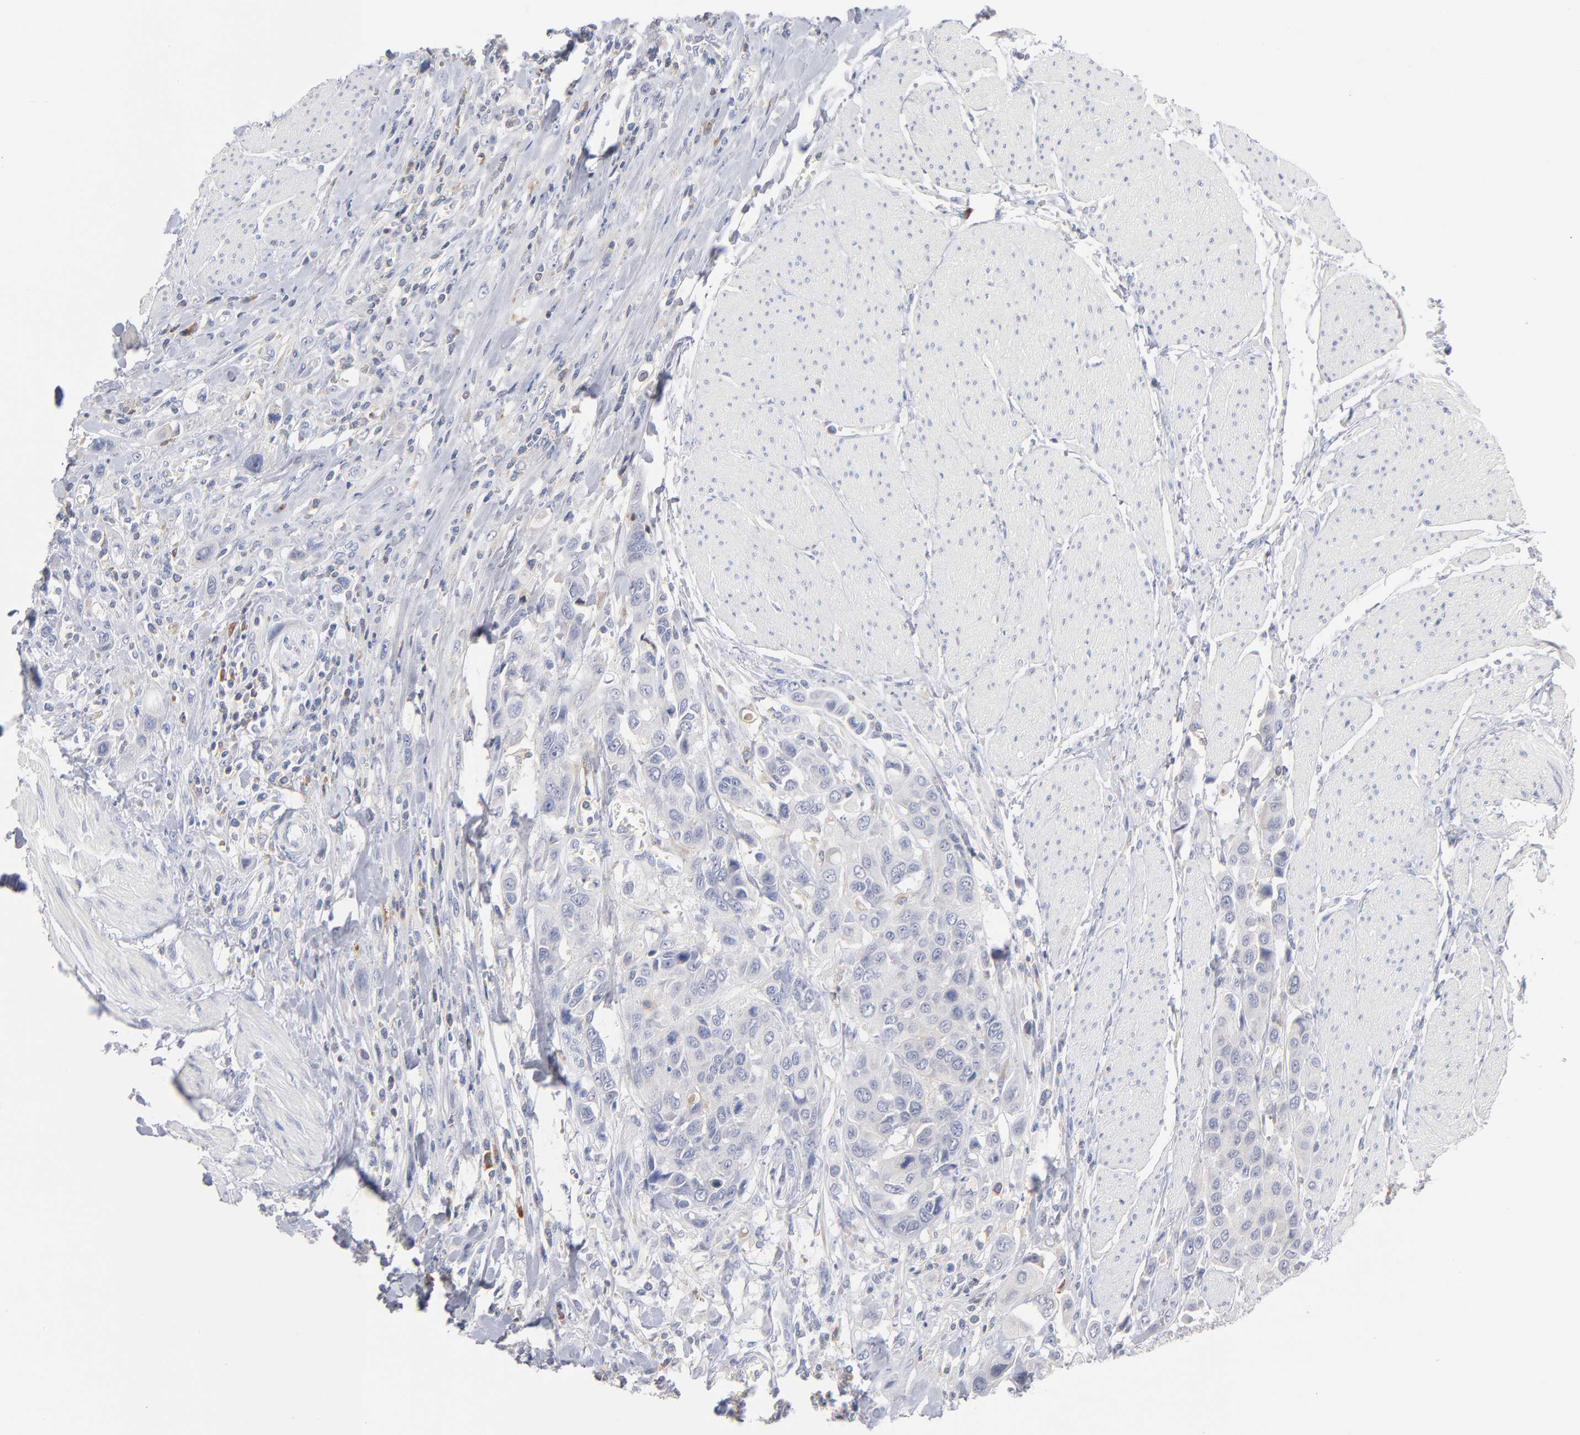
{"staining": {"intensity": "negative", "quantity": "none", "location": "none"}, "tissue": "urothelial cancer", "cell_type": "Tumor cells", "image_type": "cancer", "snomed": [{"axis": "morphology", "description": "Urothelial carcinoma, High grade"}, {"axis": "topography", "description": "Urinary bladder"}], "caption": "DAB immunohistochemical staining of human urothelial cancer displays no significant staining in tumor cells.", "gene": "F12", "patient": {"sex": "male", "age": 50}}